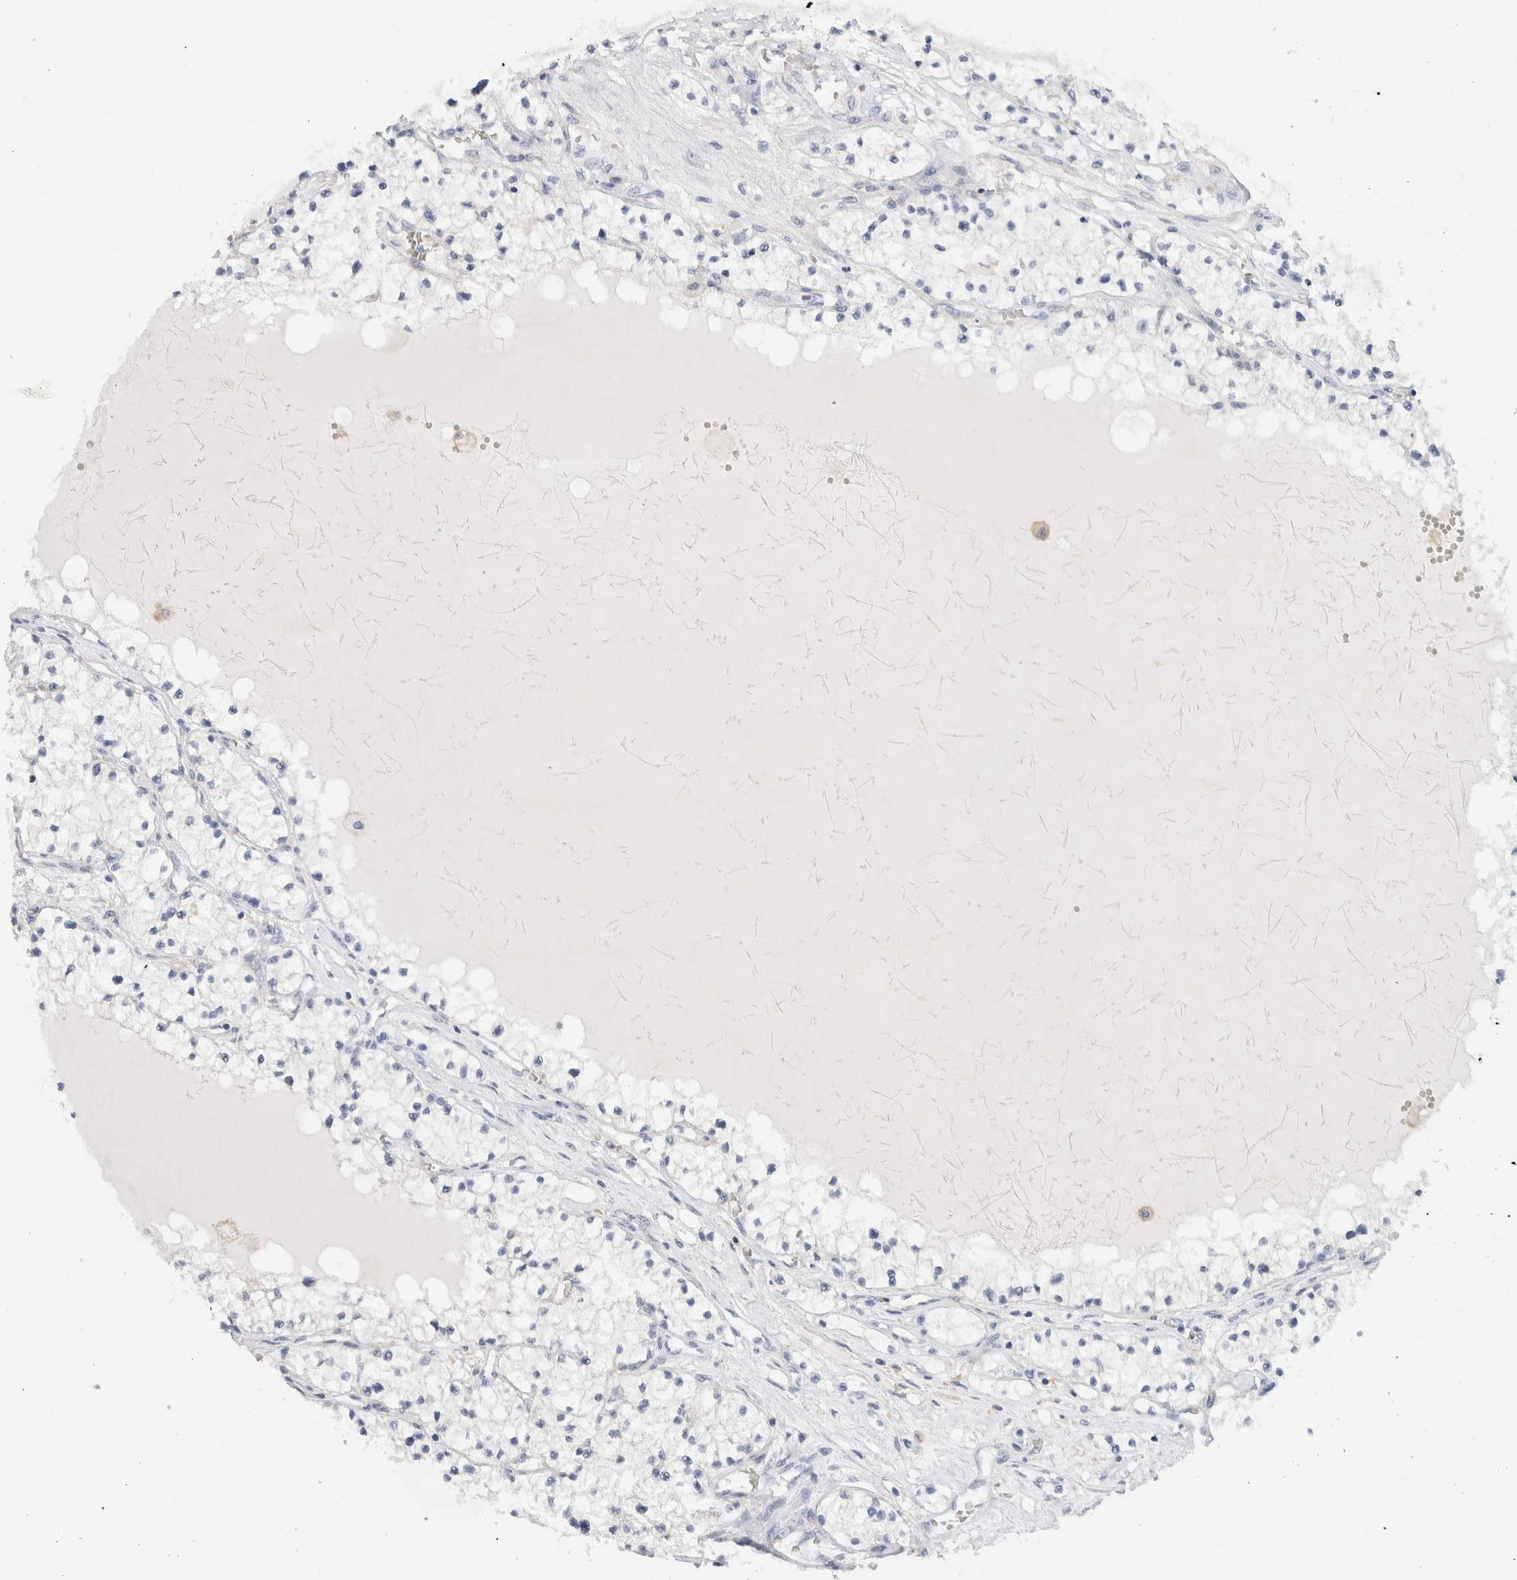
{"staining": {"intensity": "negative", "quantity": "none", "location": "none"}, "tissue": "renal cancer", "cell_type": "Tumor cells", "image_type": "cancer", "snomed": [{"axis": "morphology", "description": "Normal tissue, NOS"}, {"axis": "morphology", "description": "Adenocarcinoma, NOS"}, {"axis": "topography", "description": "Kidney"}], "caption": "This is an immunohistochemistry (IHC) micrograph of renal cancer (adenocarcinoma). There is no staining in tumor cells.", "gene": "ADAM30", "patient": {"sex": "male", "age": 68}}